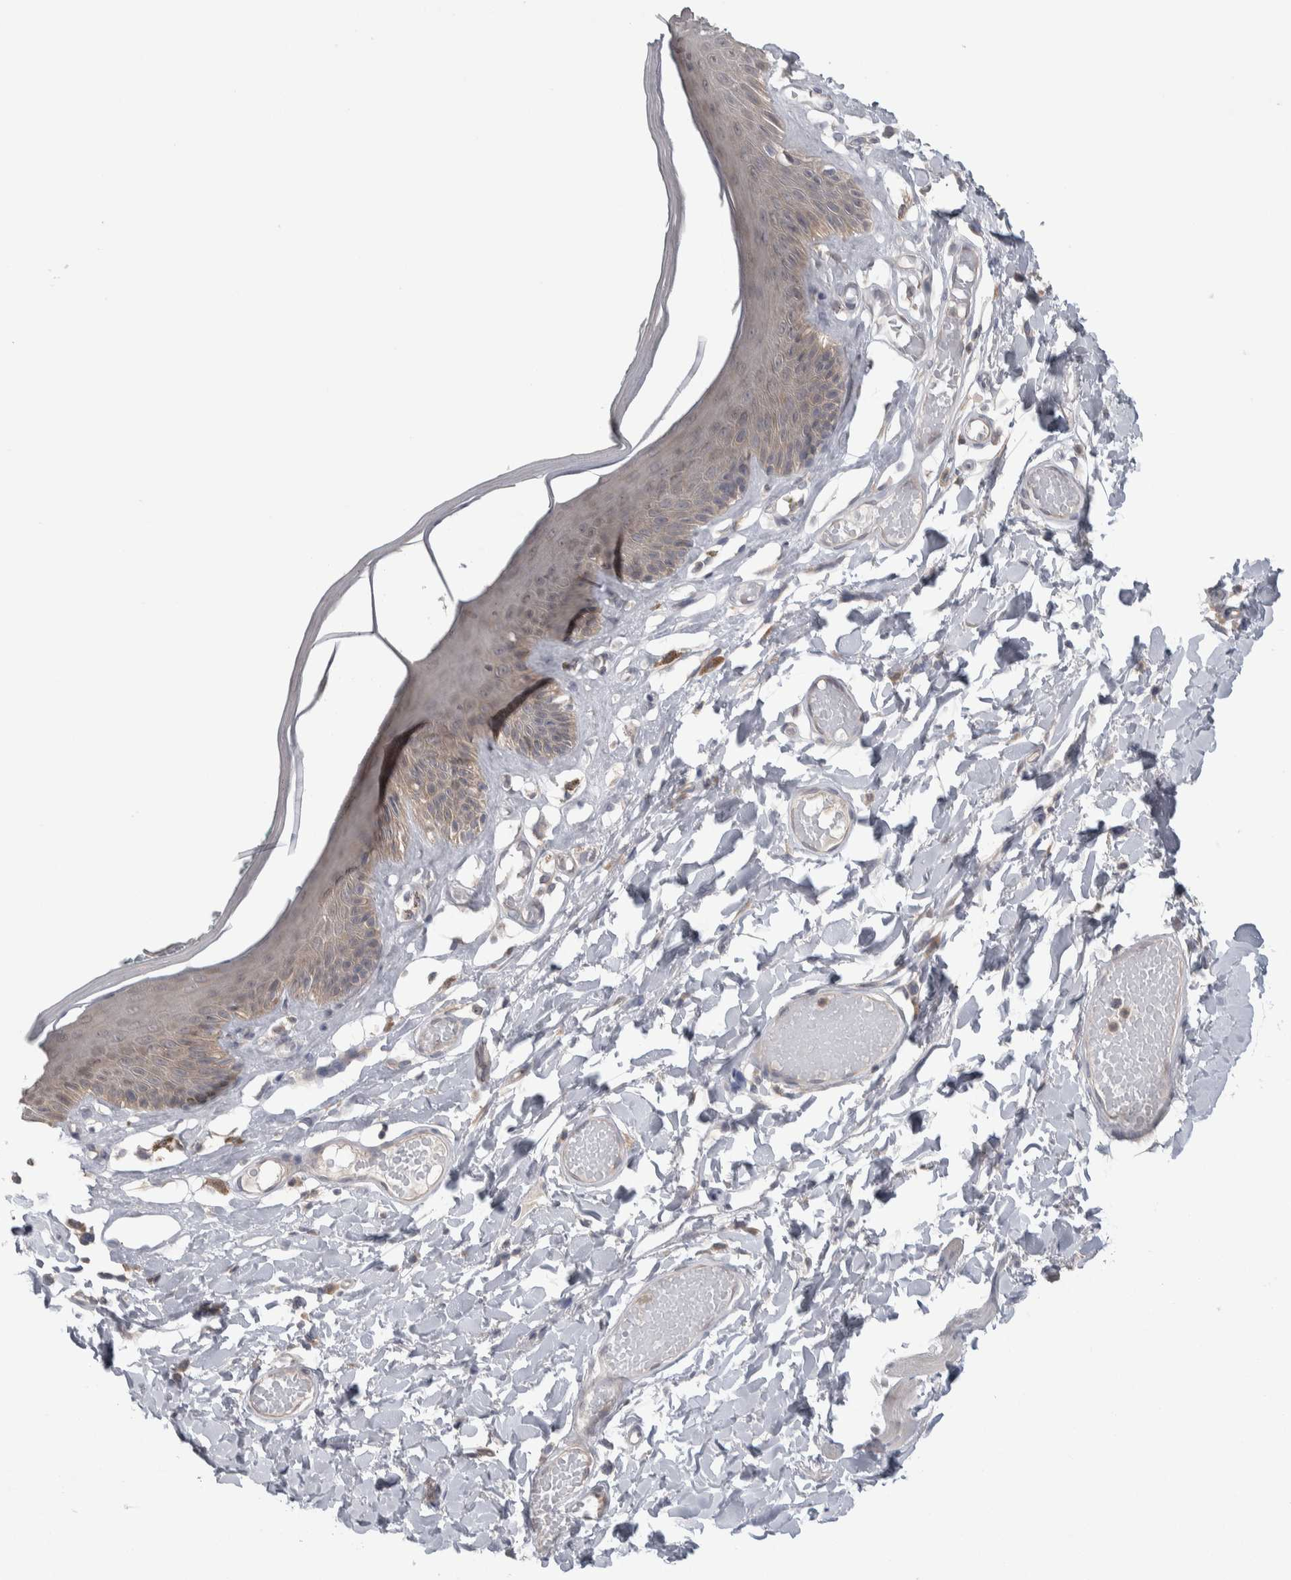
{"staining": {"intensity": "weak", "quantity": "<25%", "location": "cytoplasmic/membranous"}, "tissue": "skin", "cell_type": "Epidermal cells", "image_type": "normal", "snomed": [{"axis": "morphology", "description": "Normal tissue, NOS"}, {"axis": "topography", "description": "Vulva"}], "caption": "A high-resolution histopathology image shows immunohistochemistry staining of normal skin, which shows no significant expression in epidermal cells. Nuclei are stained in blue.", "gene": "HTATIP2", "patient": {"sex": "female", "age": 73}}